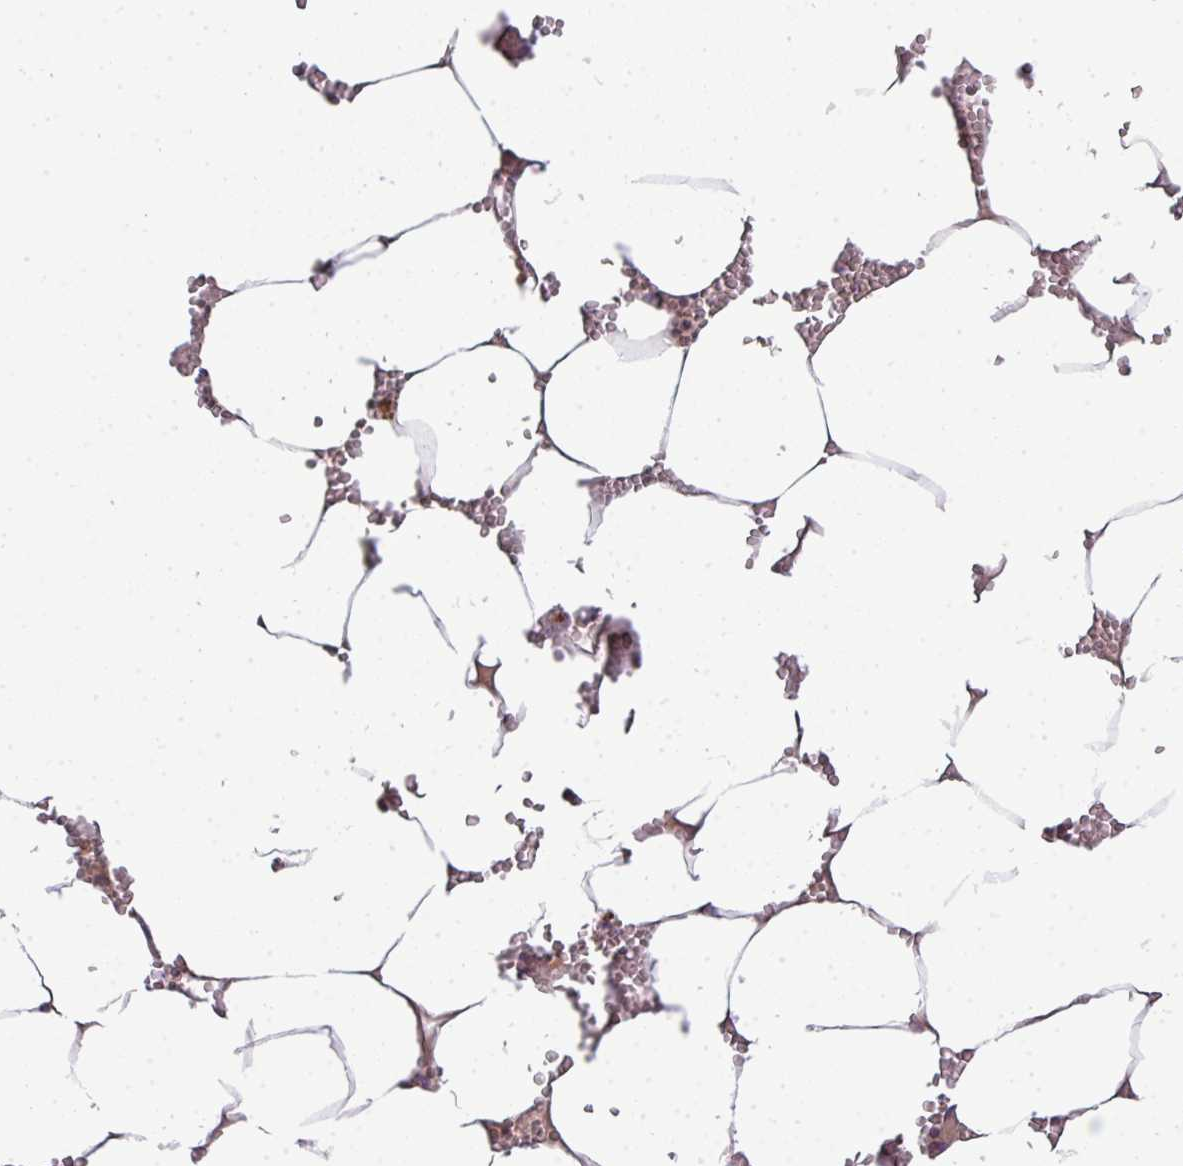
{"staining": {"intensity": "weak", "quantity": "<25%", "location": "cytoplasmic/membranous"}, "tissue": "bone marrow", "cell_type": "Hematopoietic cells", "image_type": "normal", "snomed": [{"axis": "morphology", "description": "Normal tissue, NOS"}, {"axis": "topography", "description": "Bone marrow"}], "caption": "This image is of normal bone marrow stained with immunohistochemistry to label a protein in brown with the nuclei are counter-stained blue. There is no staining in hematopoietic cells. (Brightfield microscopy of DAB (3,3'-diaminobenzidine) IHC at high magnification).", "gene": "STAT5A", "patient": {"sex": "male", "age": 70}}